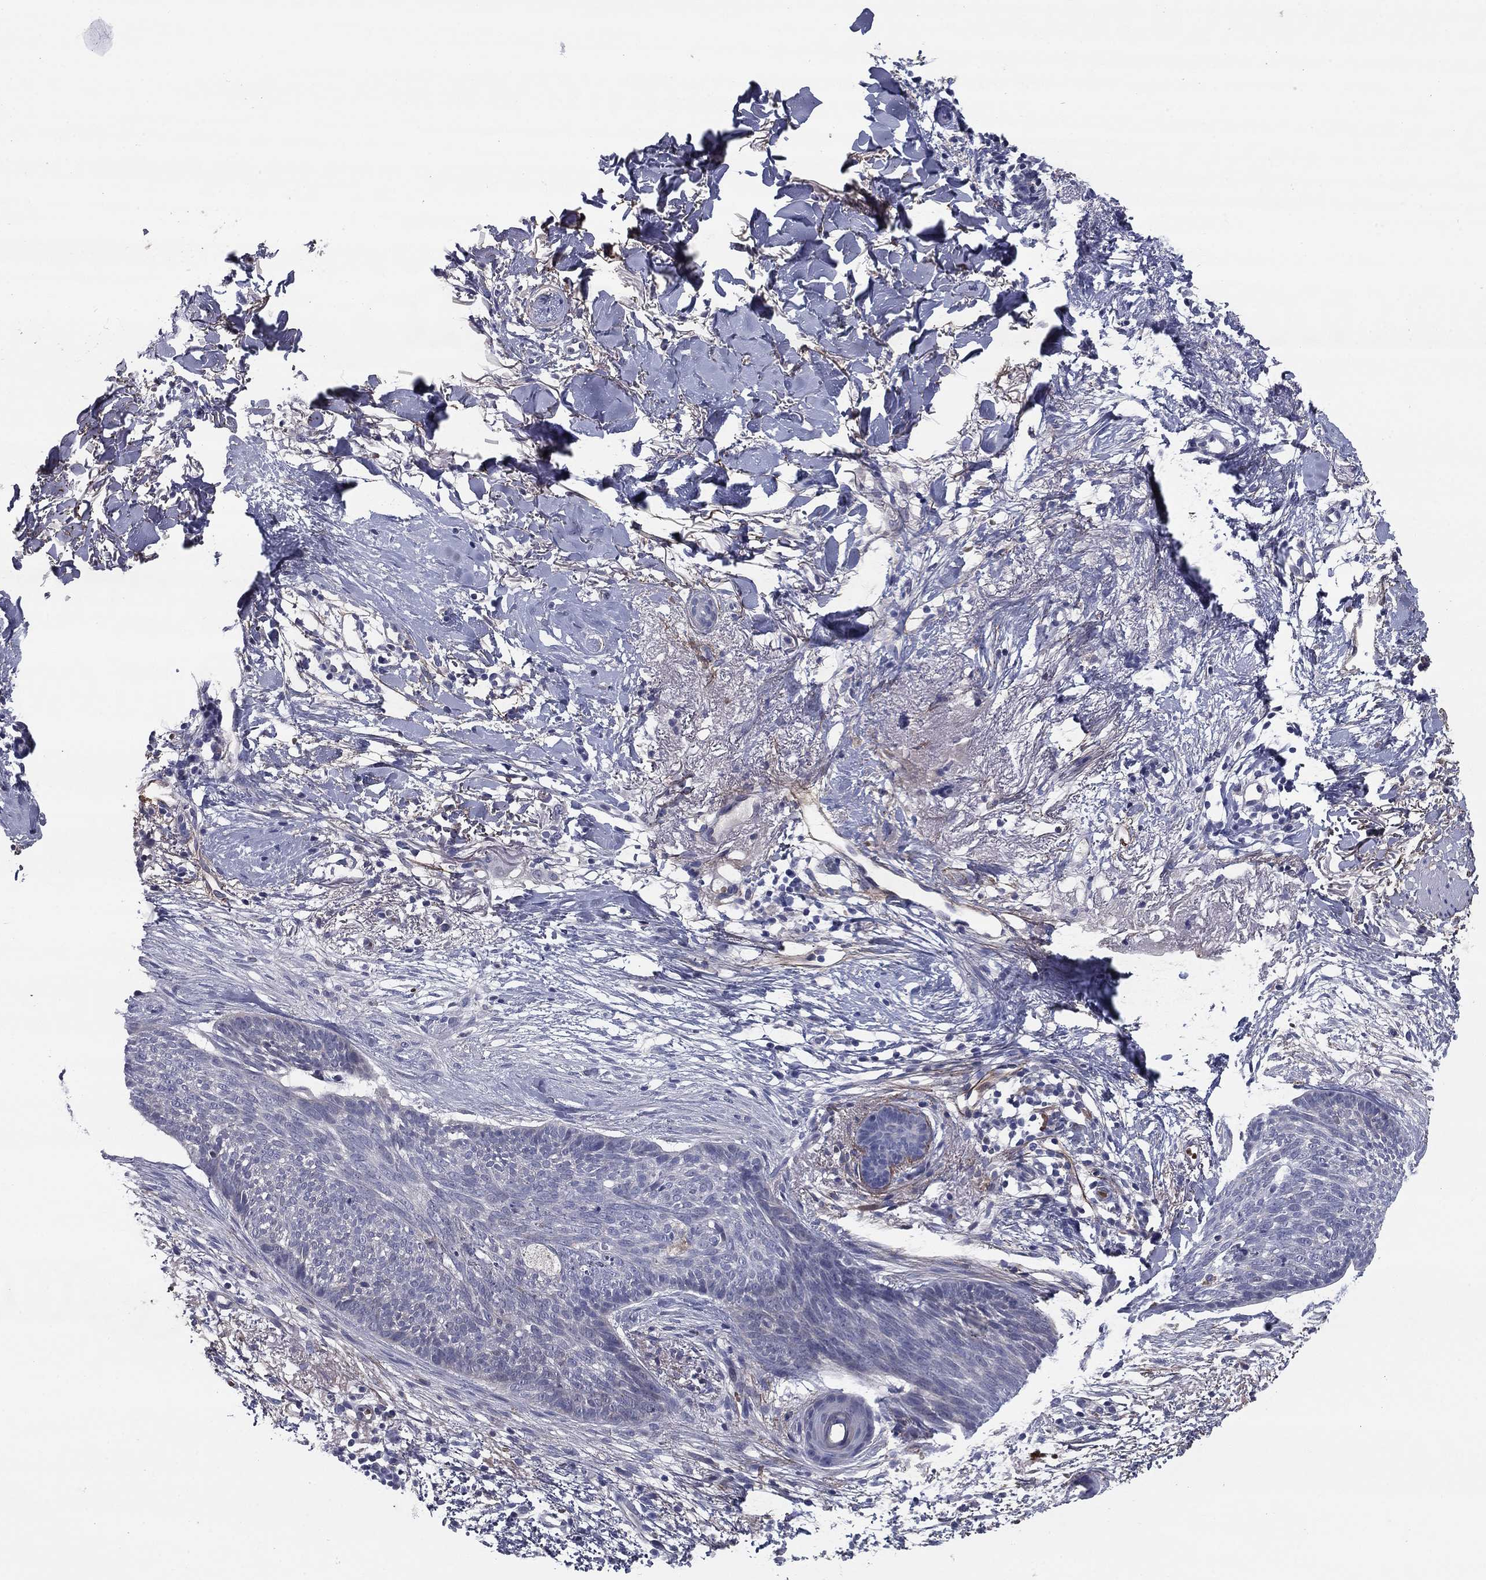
{"staining": {"intensity": "negative", "quantity": "none", "location": "none"}, "tissue": "skin cancer", "cell_type": "Tumor cells", "image_type": "cancer", "snomed": [{"axis": "morphology", "description": "Normal tissue, NOS"}, {"axis": "morphology", "description": "Basal cell carcinoma"}, {"axis": "topography", "description": "Skin"}], "caption": "This photomicrograph is of skin cancer (basal cell carcinoma) stained with immunohistochemistry (IHC) to label a protein in brown with the nuclei are counter-stained blue. There is no positivity in tumor cells.", "gene": "REXO5", "patient": {"sex": "male", "age": 84}}